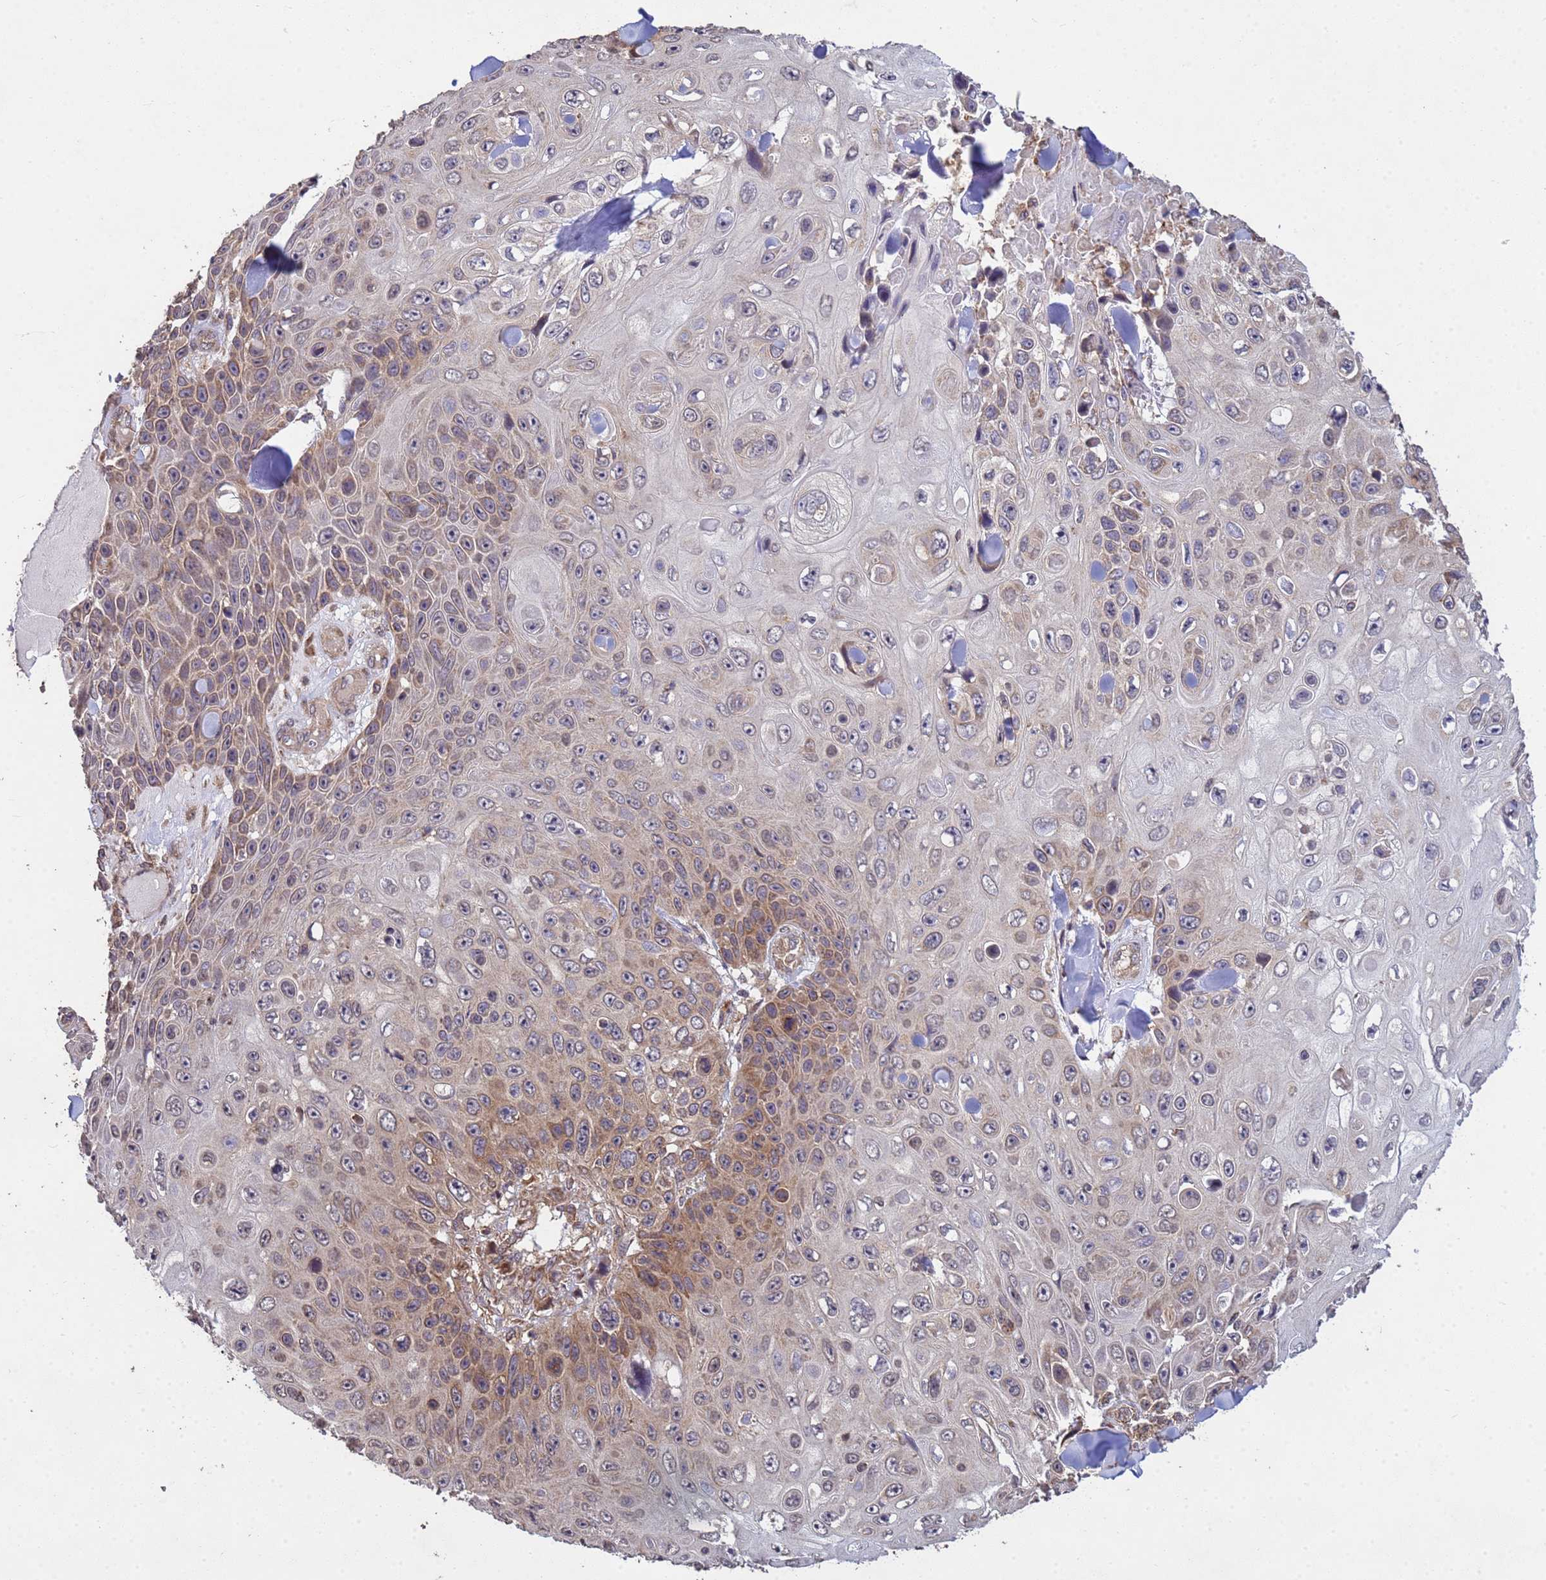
{"staining": {"intensity": "moderate", "quantity": "25%-75%", "location": "cytoplasmic/membranous"}, "tissue": "skin cancer", "cell_type": "Tumor cells", "image_type": "cancer", "snomed": [{"axis": "morphology", "description": "Squamous cell carcinoma, NOS"}, {"axis": "topography", "description": "Skin"}], "caption": "Protein expression by immunohistochemistry demonstrates moderate cytoplasmic/membranous positivity in approximately 25%-75% of tumor cells in skin squamous cell carcinoma.", "gene": "P2RX7", "patient": {"sex": "male", "age": 82}}